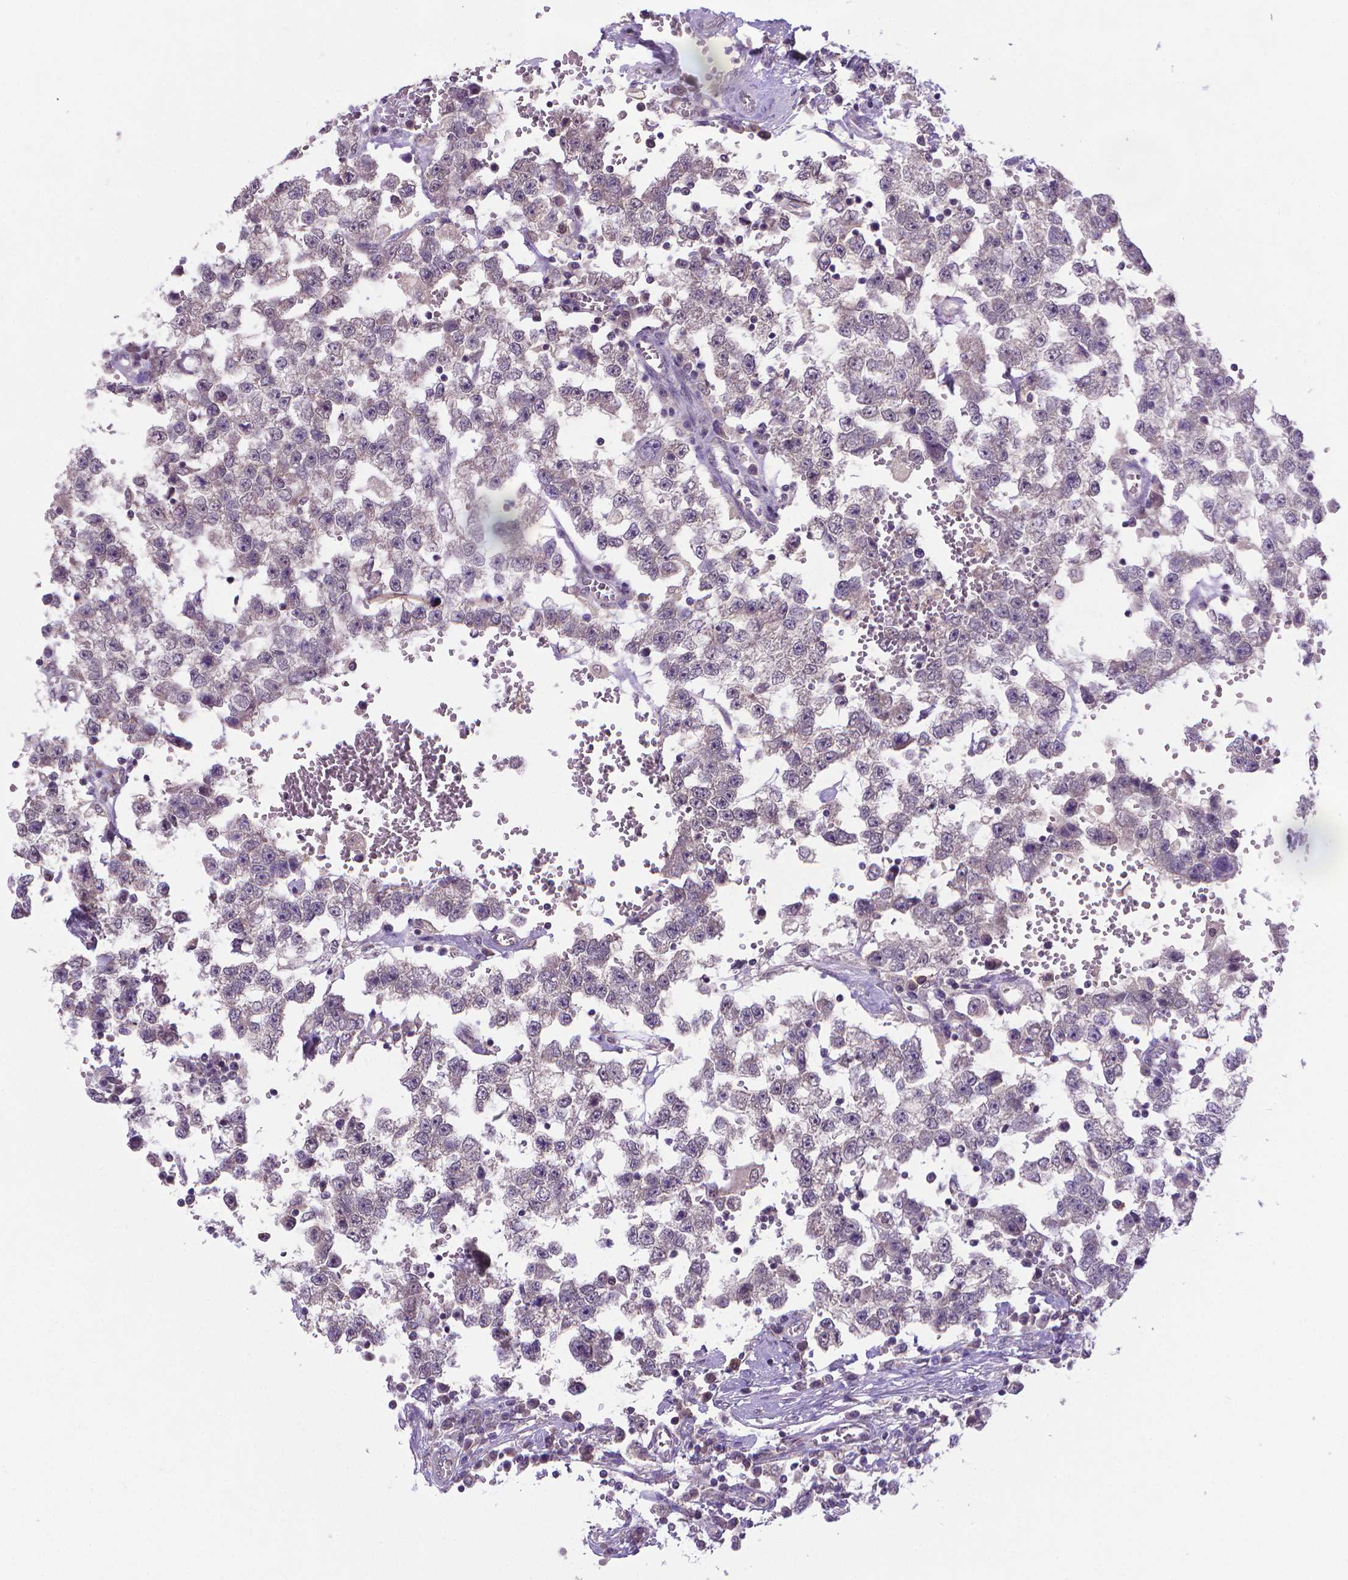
{"staining": {"intensity": "negative", "quantity": "none", "location": "none"}, "tissue": "testis cancer", "cell_type": "Tumor cells", "image_type": "cancer", "snomed": [{"axis": "morphology", "description": "Normal tissue, NOS"}, {"axis": "morphology", "description": "Seminoma, NOS"}, {"axis": "topography", "description": "Testis"}, {"axis": "topography", "description": "Epididymis"}], "caption": "Immunohistochemistry of human seminoma (testis) exhibits no expression in tumor cells.", "gene": "GPR63", "patient": {"sex": "male", "age": 34}}